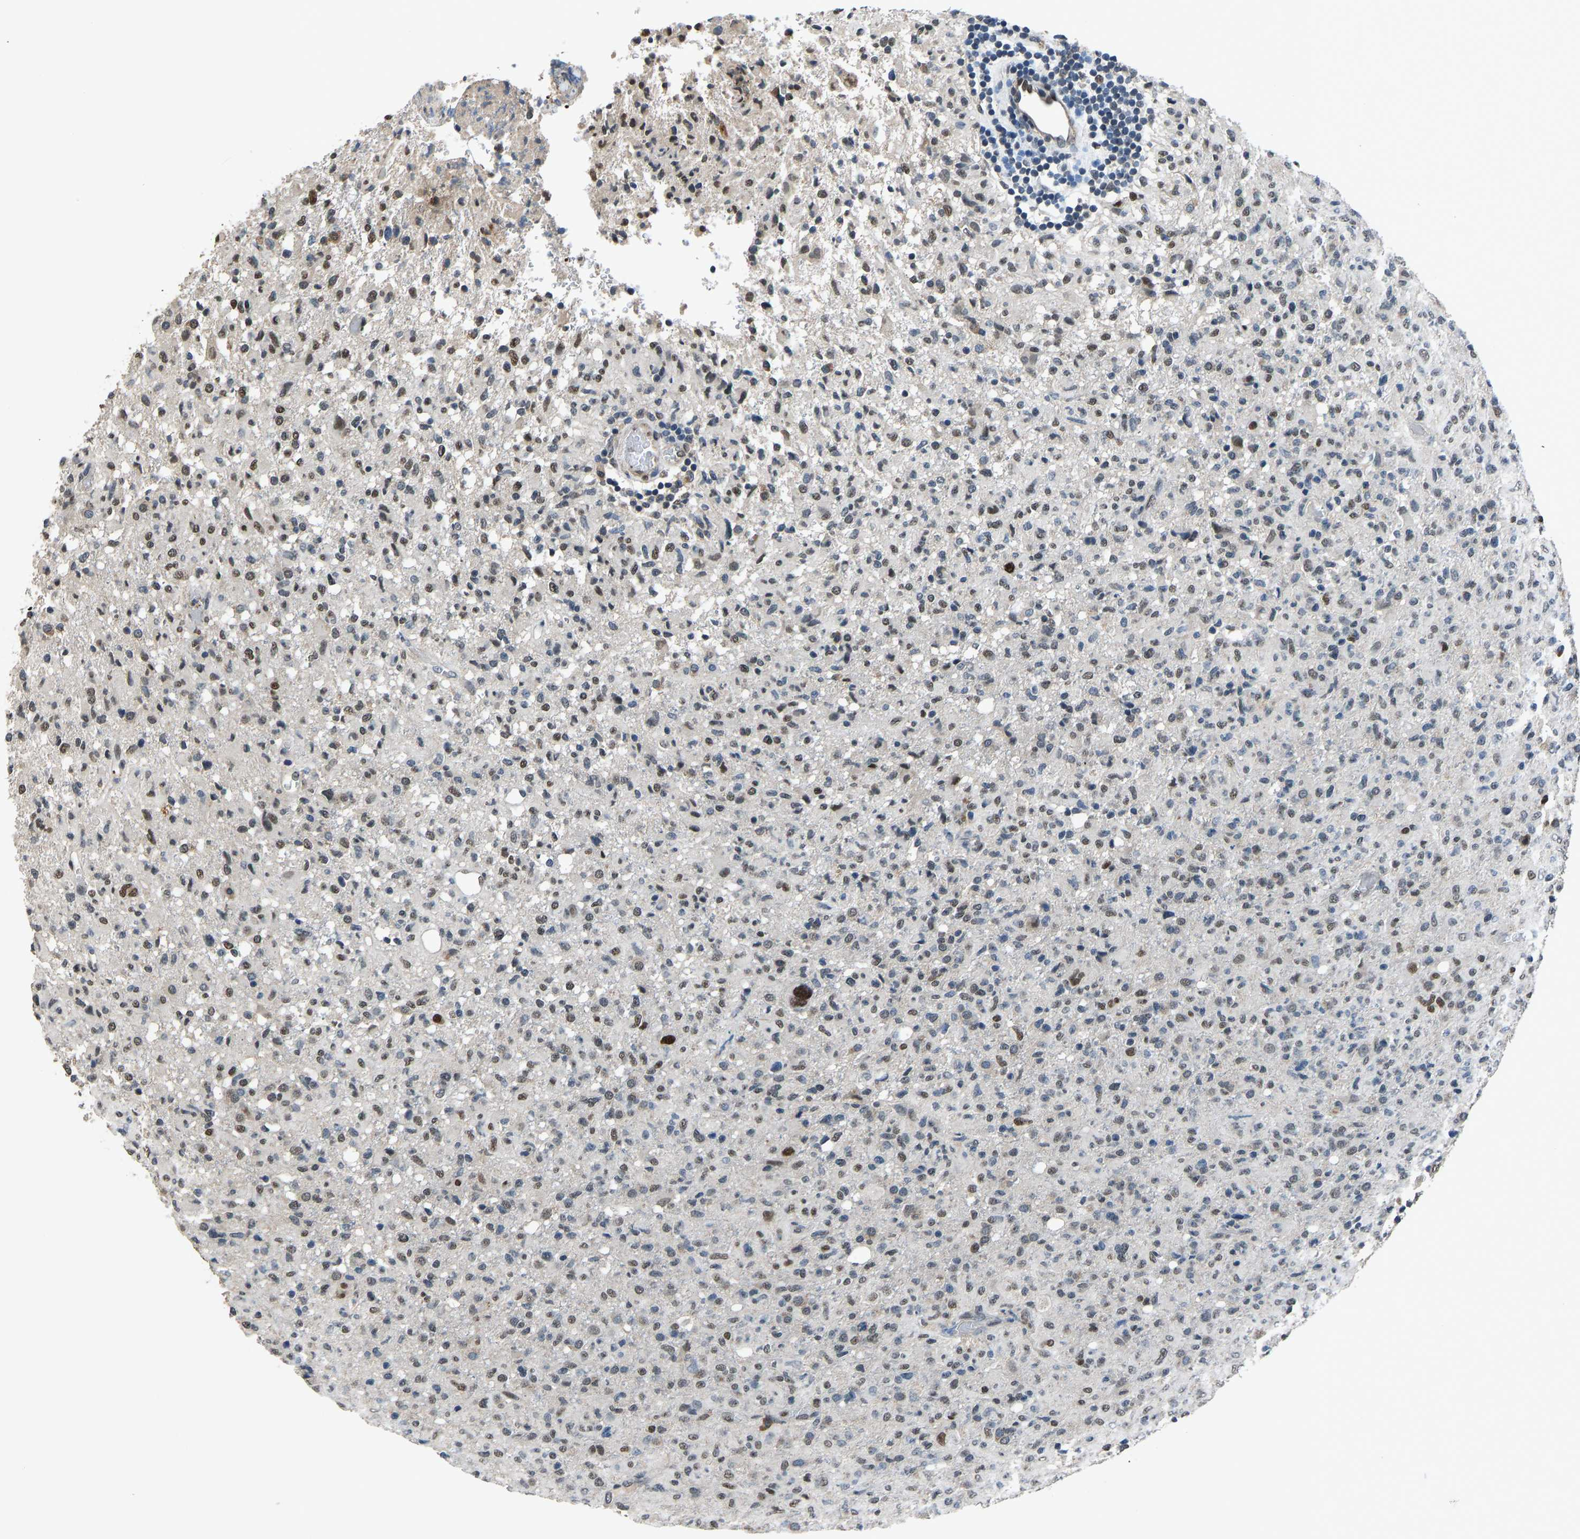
{"staining": {"intensity": "weak", "quantity": "25%-75%", "location": "nuclear"}, "tissue": "glioma", "cell_type": "Tumor cells", "image_type": "cancer", "snomed": [{"axis": "morphology", "description": "Glioma, malignant, High grade"}, {"axis": "topography", "description": "Brain"}], "caption": "An IHC micrograph of tumor tissue is shown. Protein staining in brown highlights weak nuclear positivity in glioma within tumor cells.", "gene": "FOS", "patient": {"sex": "female", "age": 57}}